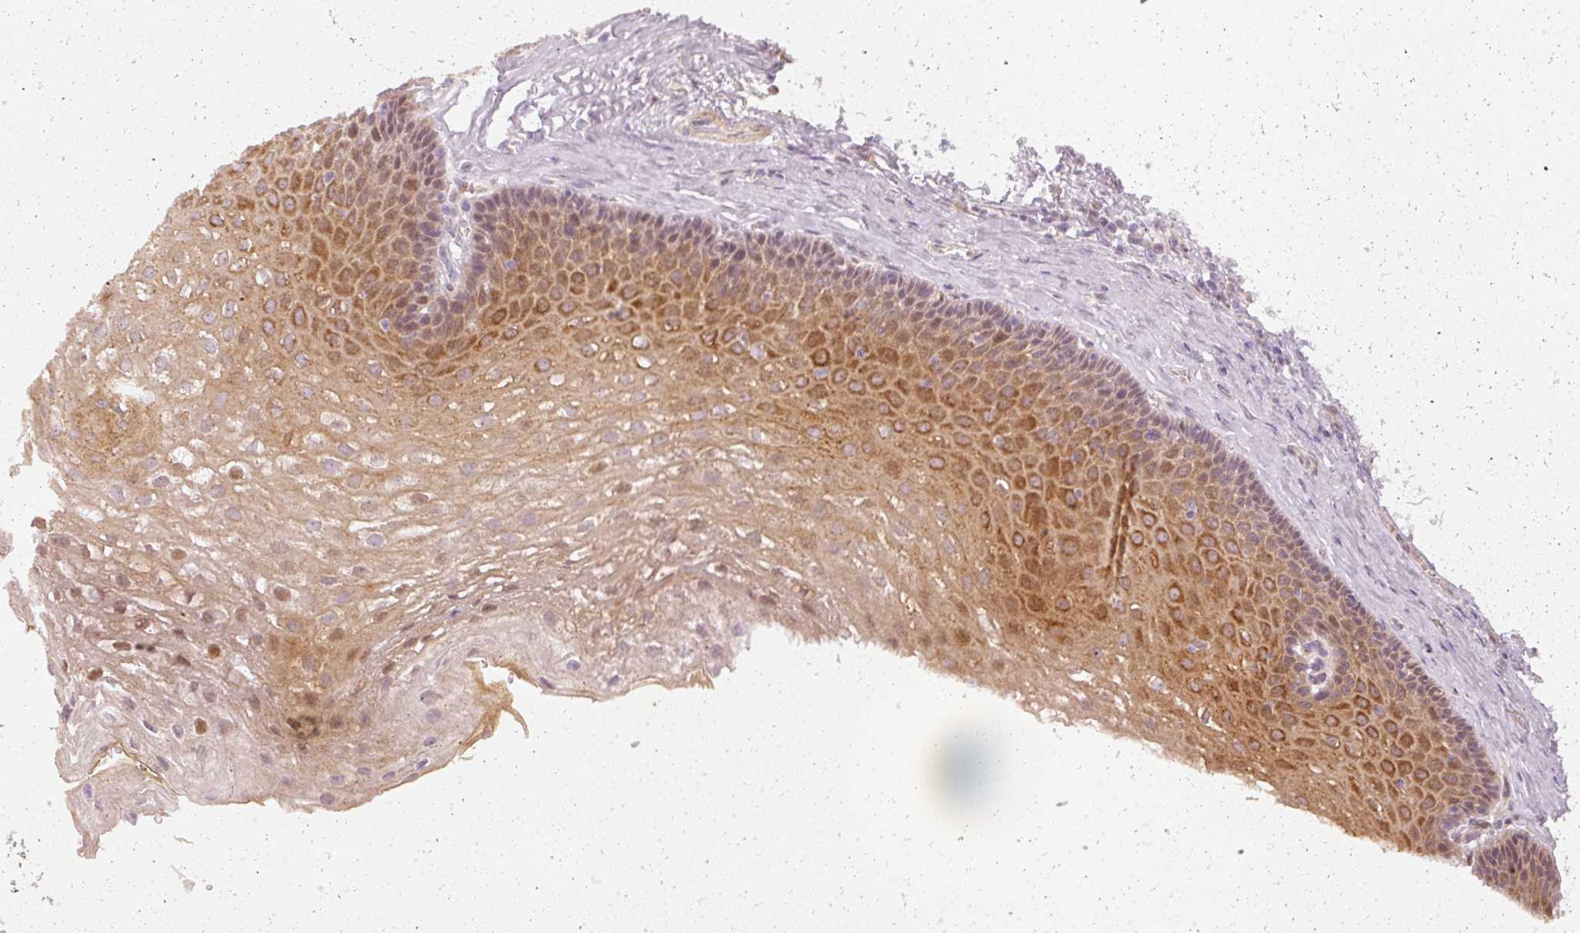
{"staining": {"intensity": "moderate", "quantity": "25%-75%", "location": "cytoplasmic/membranous,nuclear"}, "tissue": "esophagus", "cell_type": "Squamous epithelial cells", "image_type": "normal", "snomed": [{"axis": "morphology", "description": "Normal tissue, NOS"}, {"axis": "topography", "description": "Esophagus"}], "caption": "The histopathology image displays a brown stain indicating the presence of a protein in the cytoplasmic/membranous,nuclear of squamous epithelial cells in esophagus. (brown staining indicates protein expression, while blue staining denotes nuclei).", "gene": "DAPP1", "patient": {"sex": "female", "age": 66}}